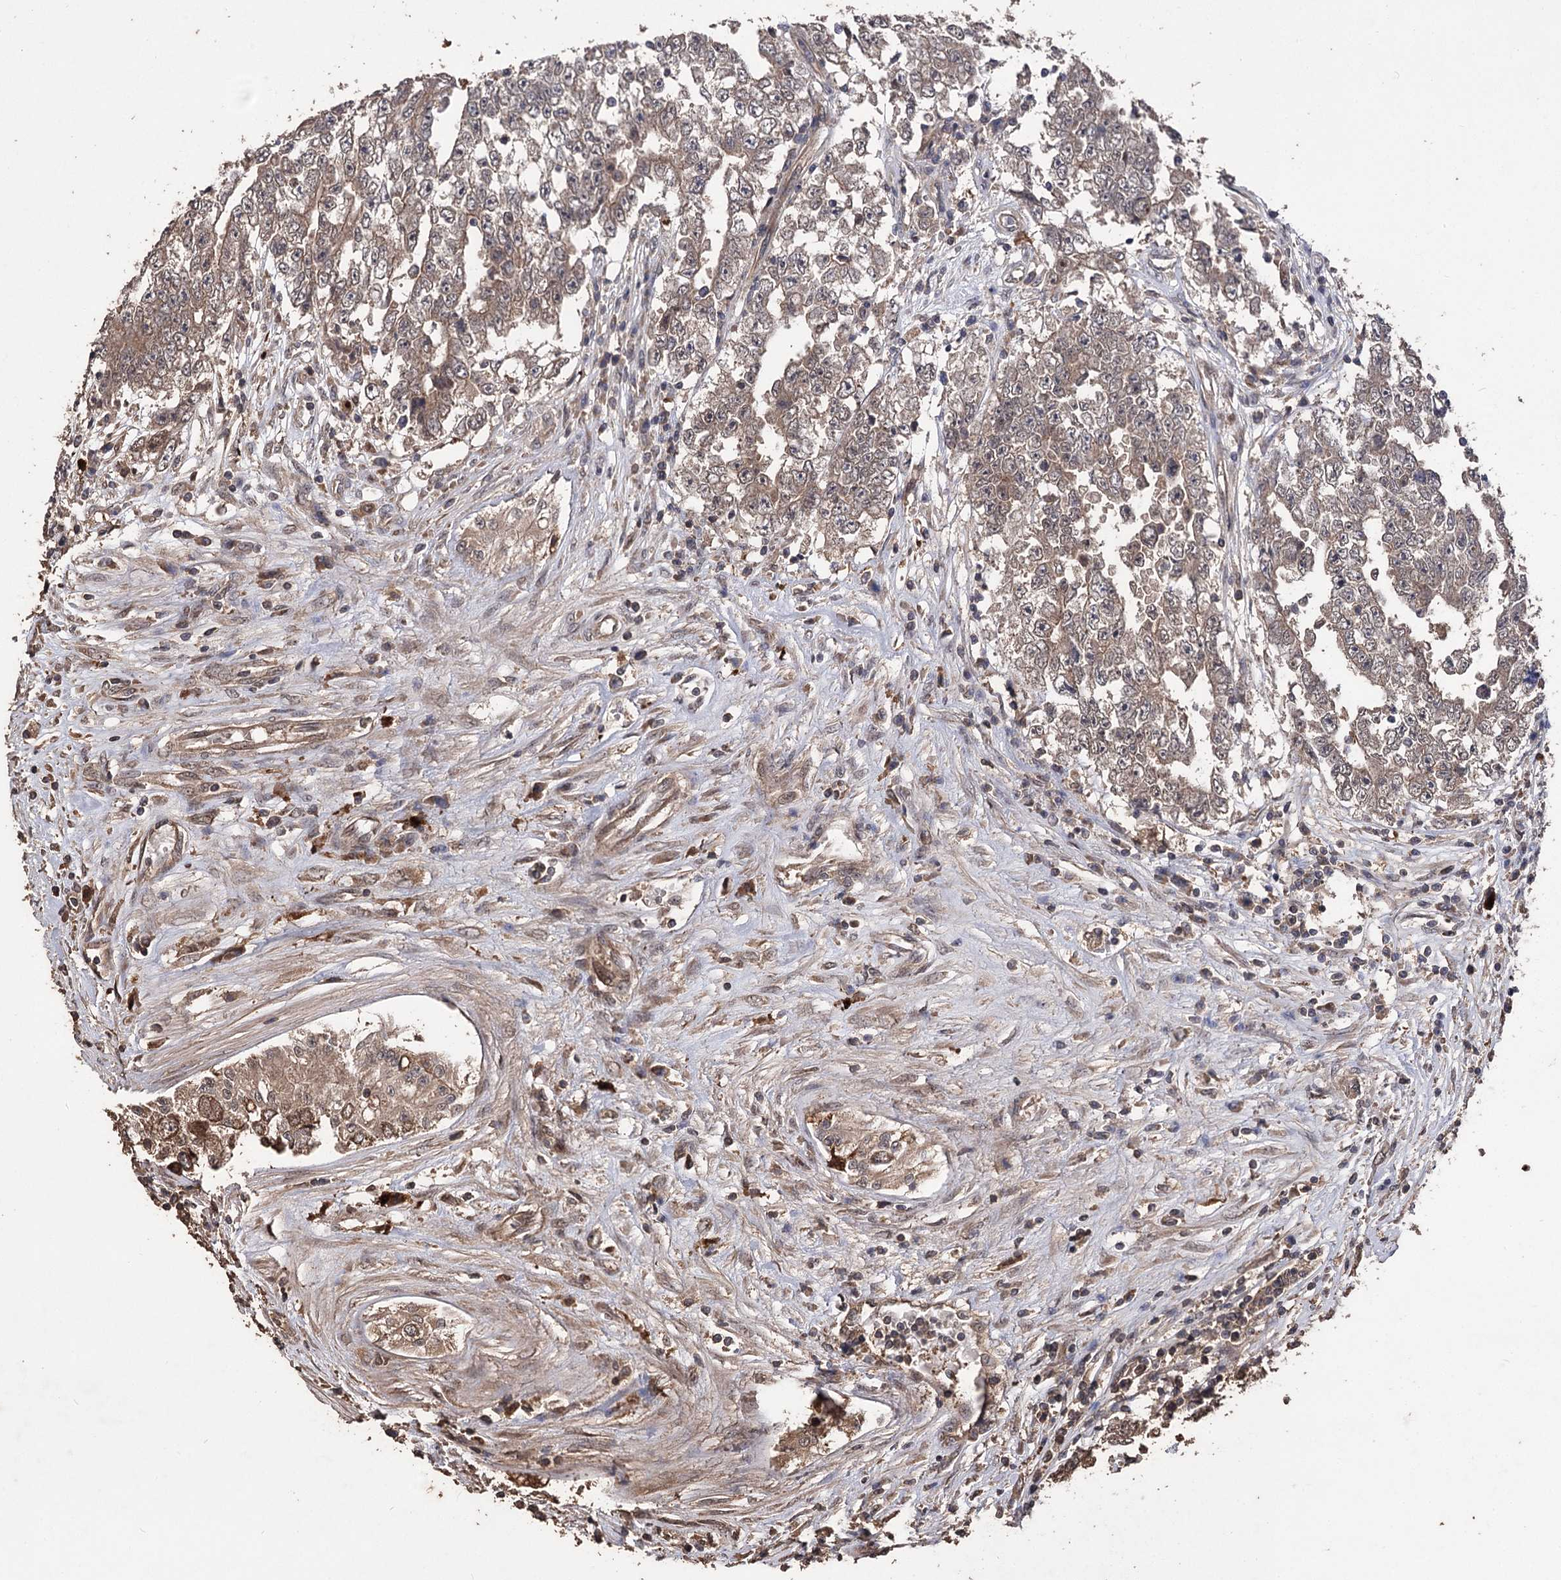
{"staining": {"intensity": "weak", "quantity": "25%-75%", "location": "cytoplasmic/membranous"}, "tissue": "testis cancer", "cell_type": "Tumor cells", "image_type": "cancer", "snomed": [{"axis": "morphology", "description": "Carcinoma, Embryonal, NOS"}, {"axis": "topography", "description": "Testis"}], "caption": "Testis embryonal carcinoma stained with a protein marker shows weak staining in tumor cells.", "gene": "RASSF3", "patient": {"sex": "male", "age": 25}}